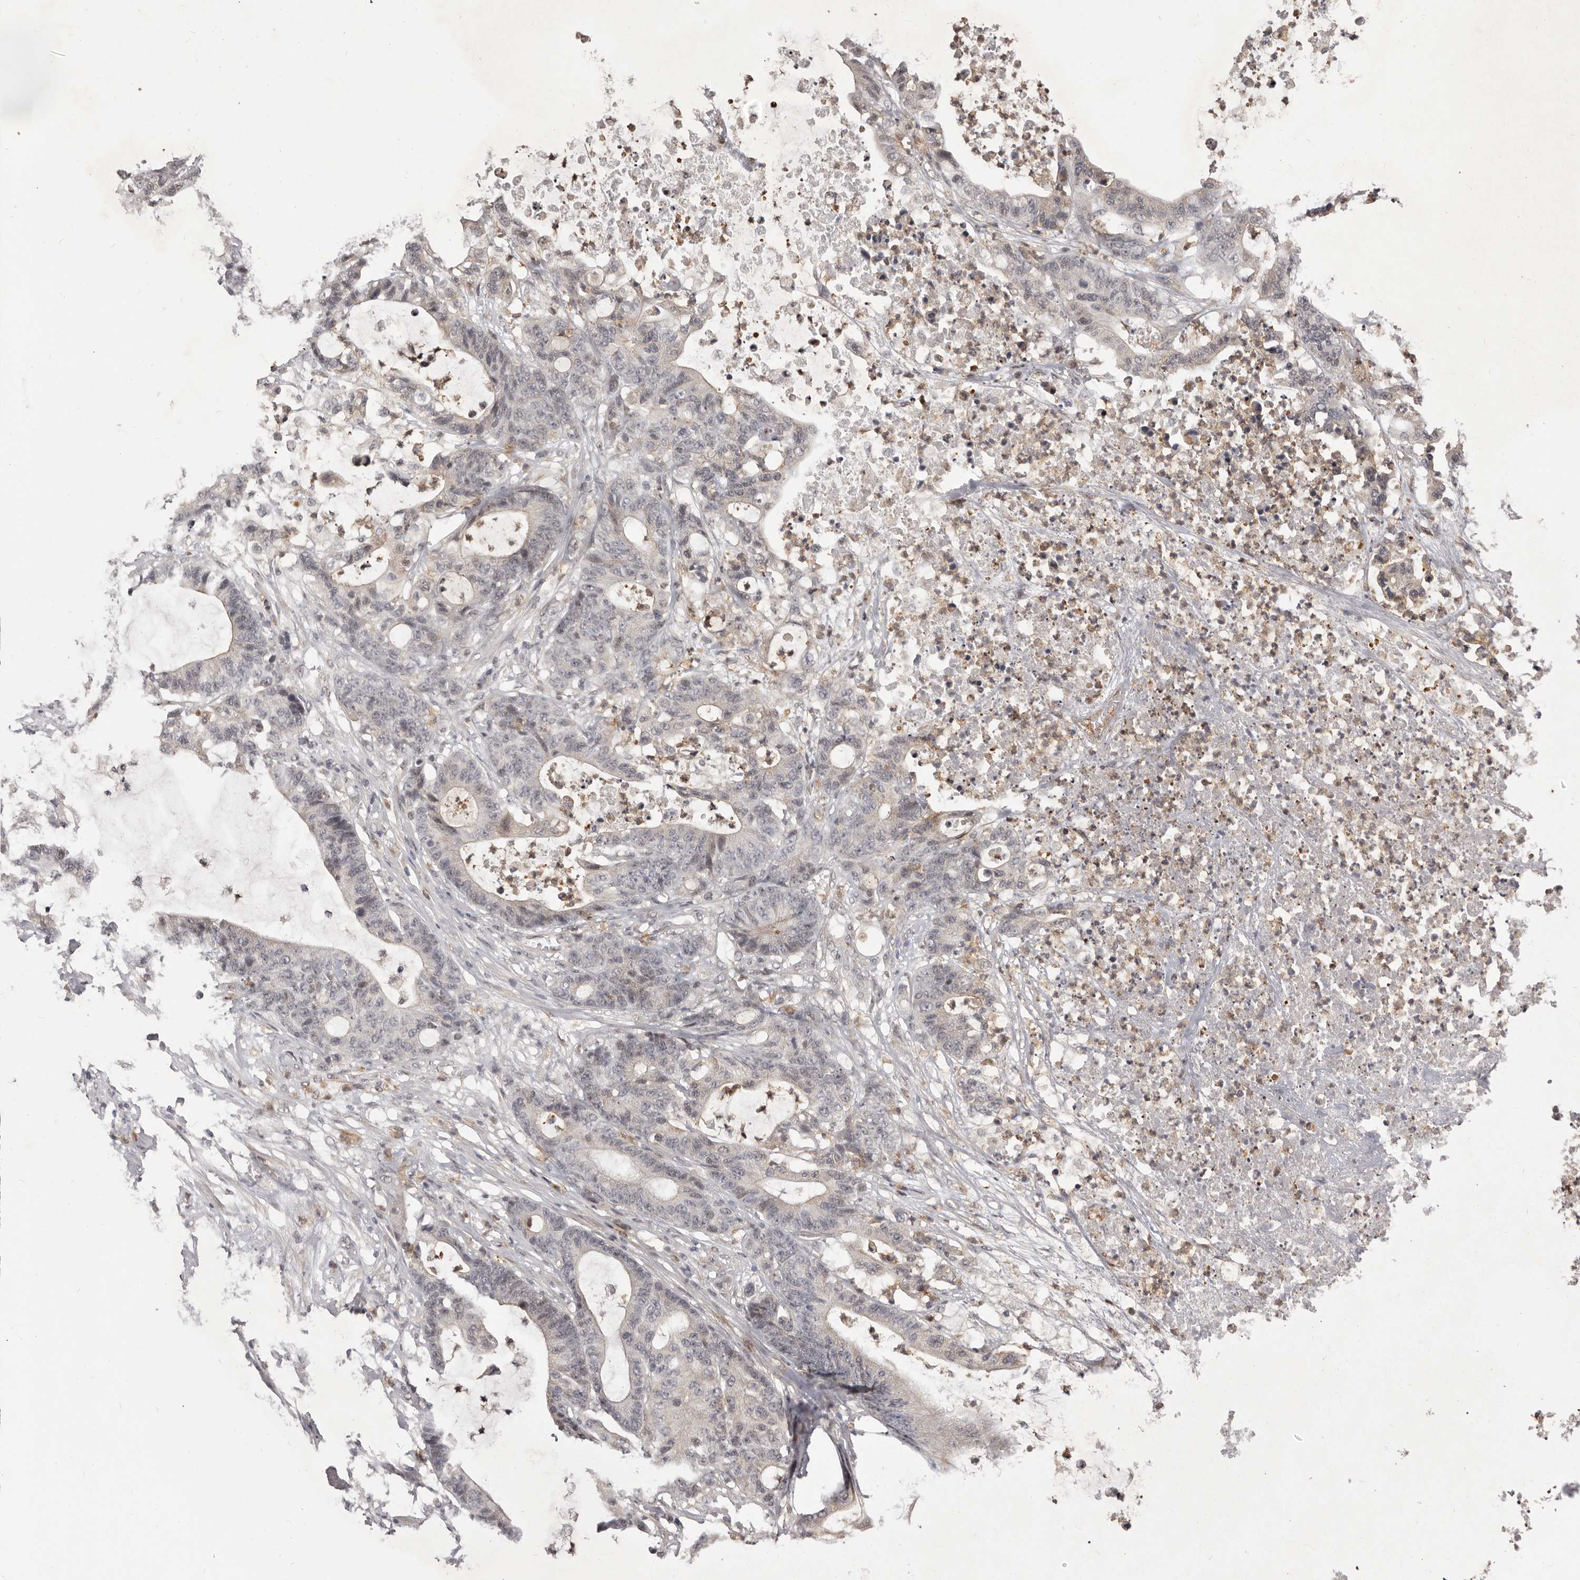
{"staining": {"intensity": "negative", "quantity": "none", "location": "none"}, "tissue": "colorectal cancer", "cell_type": "Tumor cells", "image_type": "cancer", "snomed": [{"axis": "morphology", "description": "Adenocarcinoma, NOS"}, {"axis": "topography", "description": "Colon"}], "caption": "Tumor cells are negative for brown protein staining in adenocarcinoma (colorectal). The staining was performed using DAB (3,3'-diaminobenzidine) to visualize the protein expression in brown, while the nuclei were stained in blue with hematoxylin (Magnification: 20x).", "gene": "RNF2", "patient": {"sex": "female", "age": 84}}